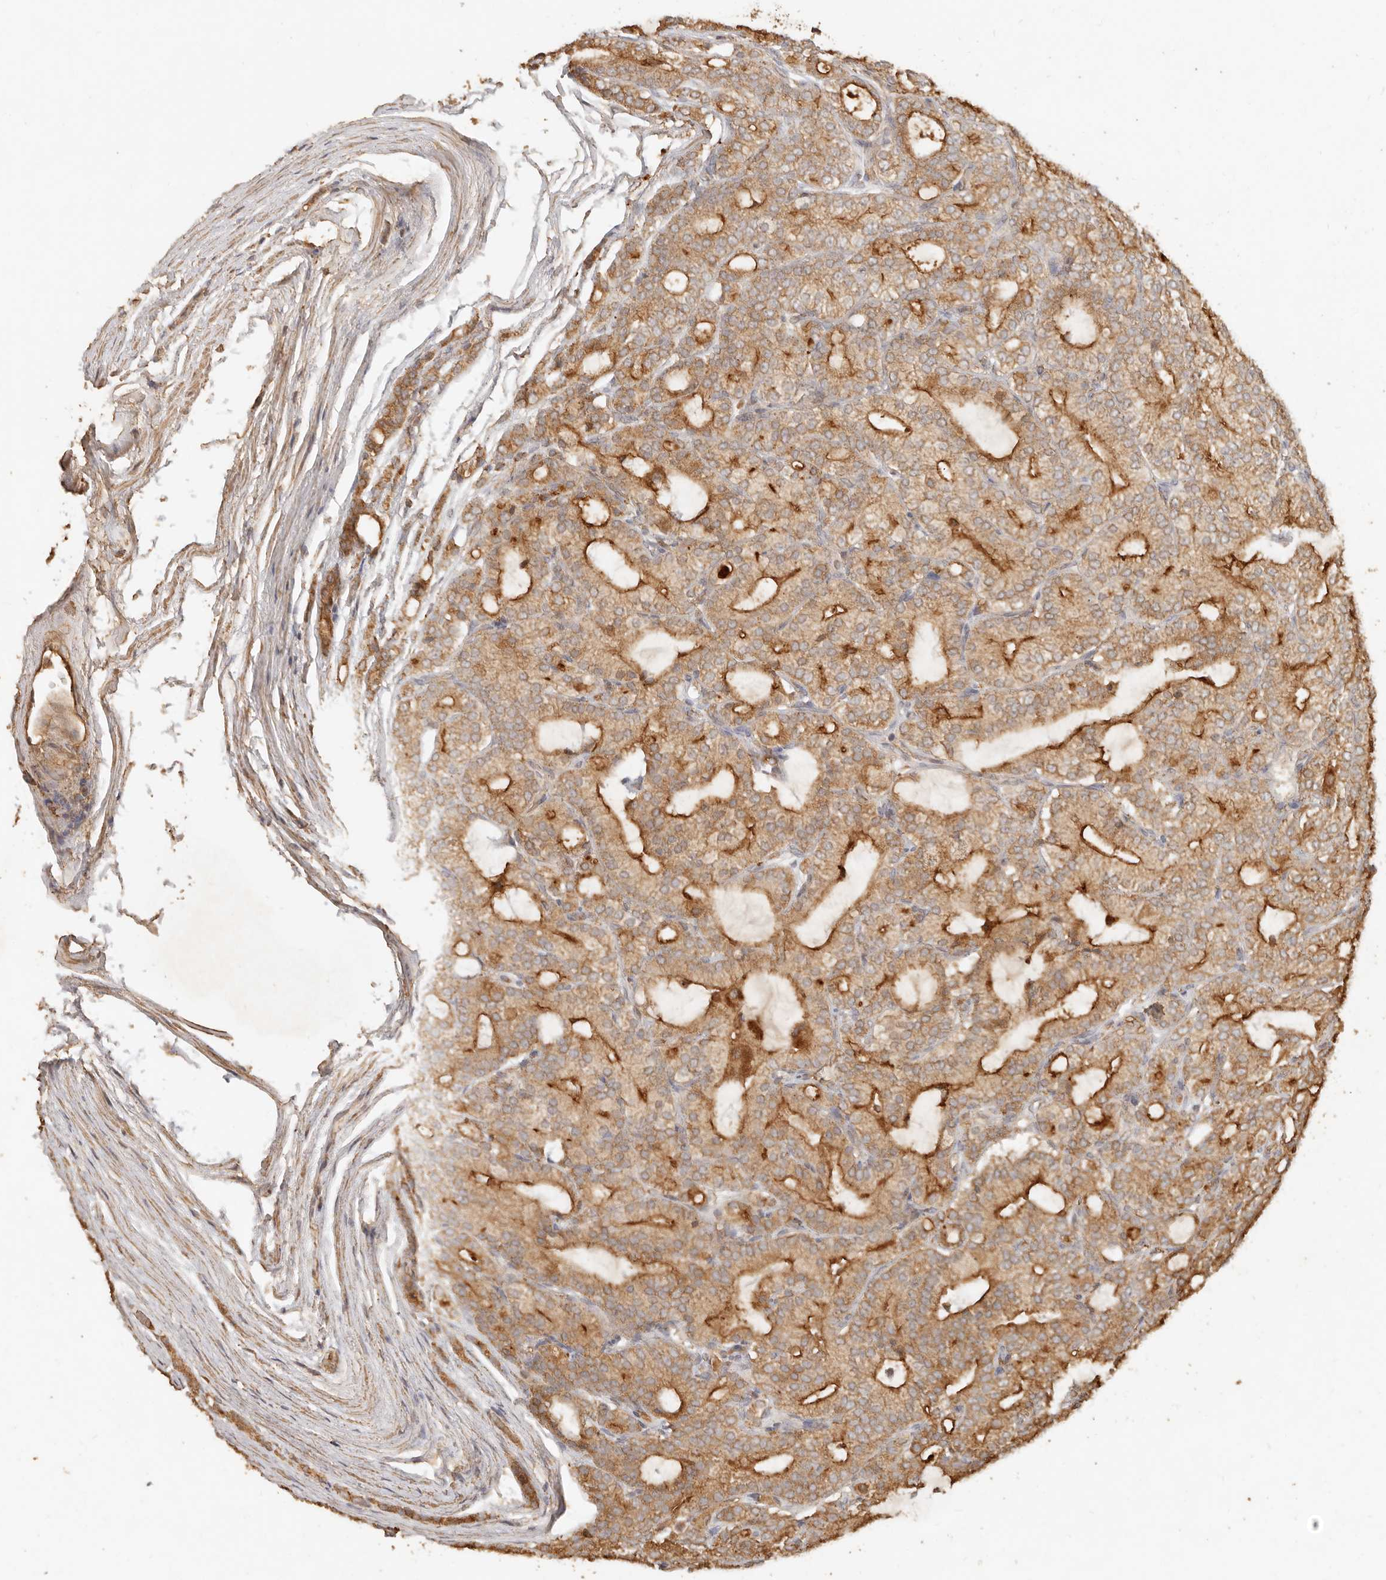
{"staining": {"intensity": "moderate", "quantity": ">75%", "location": "cytoplasmic/membranous"}, "tissue": "prostate cancer", "cell_type": "Tumor cells", "image_type": "cancer", "snomed": [{"axis": "morphology", "description": "Adenocarcinoma, High grade"}, {"axis": "topography", "description": "Prostate"}], "caption": "Human prostate cancer stained with a brown dye demonstrates moderate cytoplasmic/membranous positive expression in approximately >75% of tumor cells.", "gene": "FAM180B", "patient": {"sex": "male", "age": 57}}